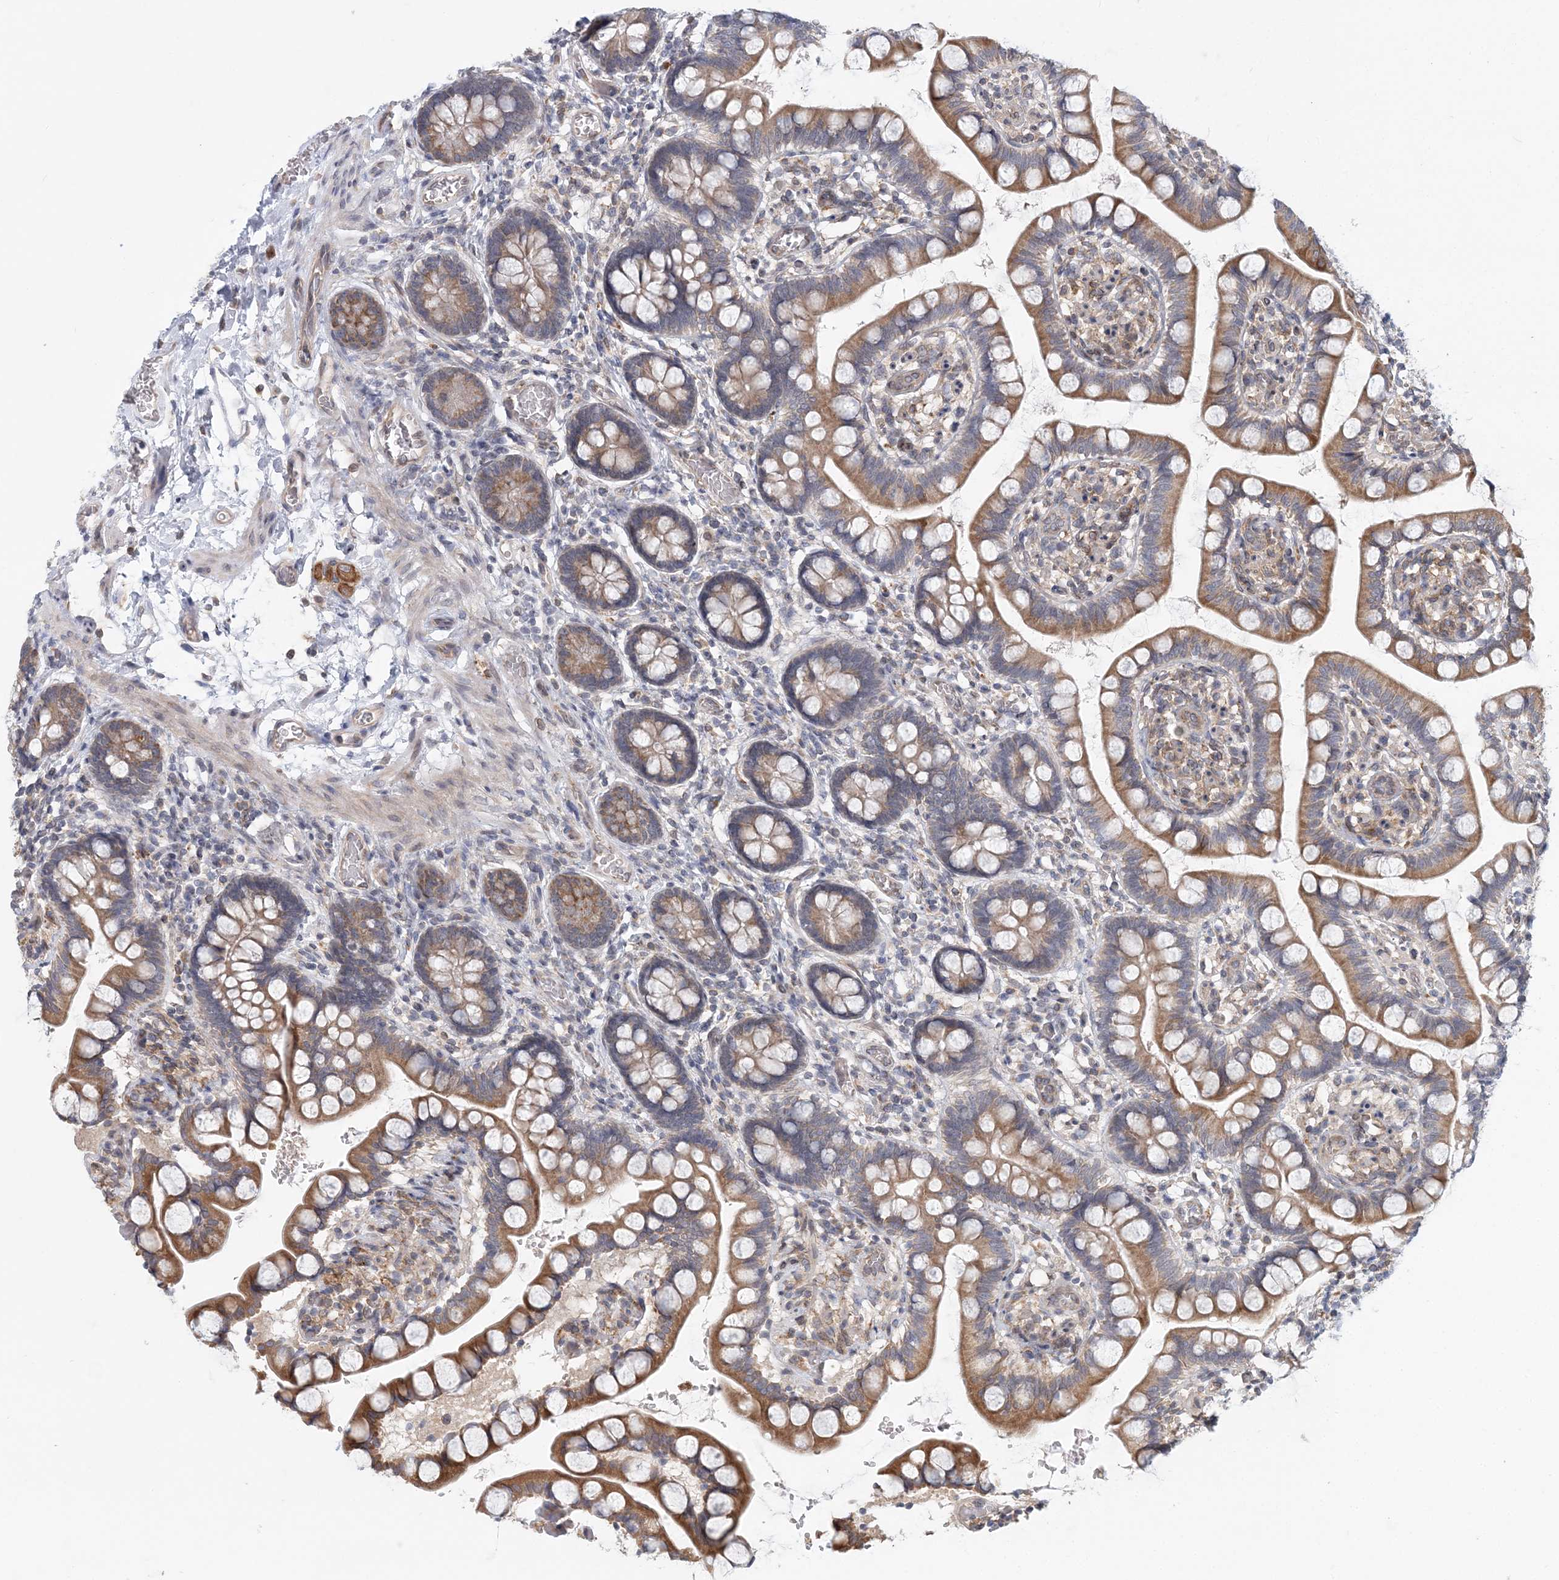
{"staining": {"intensity": "strong", "quantity": ">75%", "location": "cytoplasmic/membranous"}, "tissue": "small intestine", "cell_type": "Glandular cells", "image_type": "normal", "snomed": [{"axis": "morphology", "description": "Normal tissue, NOS"}, {"axis": "topography", "description": "Small intestine"}], "caption": "A high amount of strong cytoplasmic/membranous staining is appreciated in about >75% of glandular cells in unremarkable small intestine.", "gene": "PCYOX1L", "patient": {"sex": "male", "age": 52}}